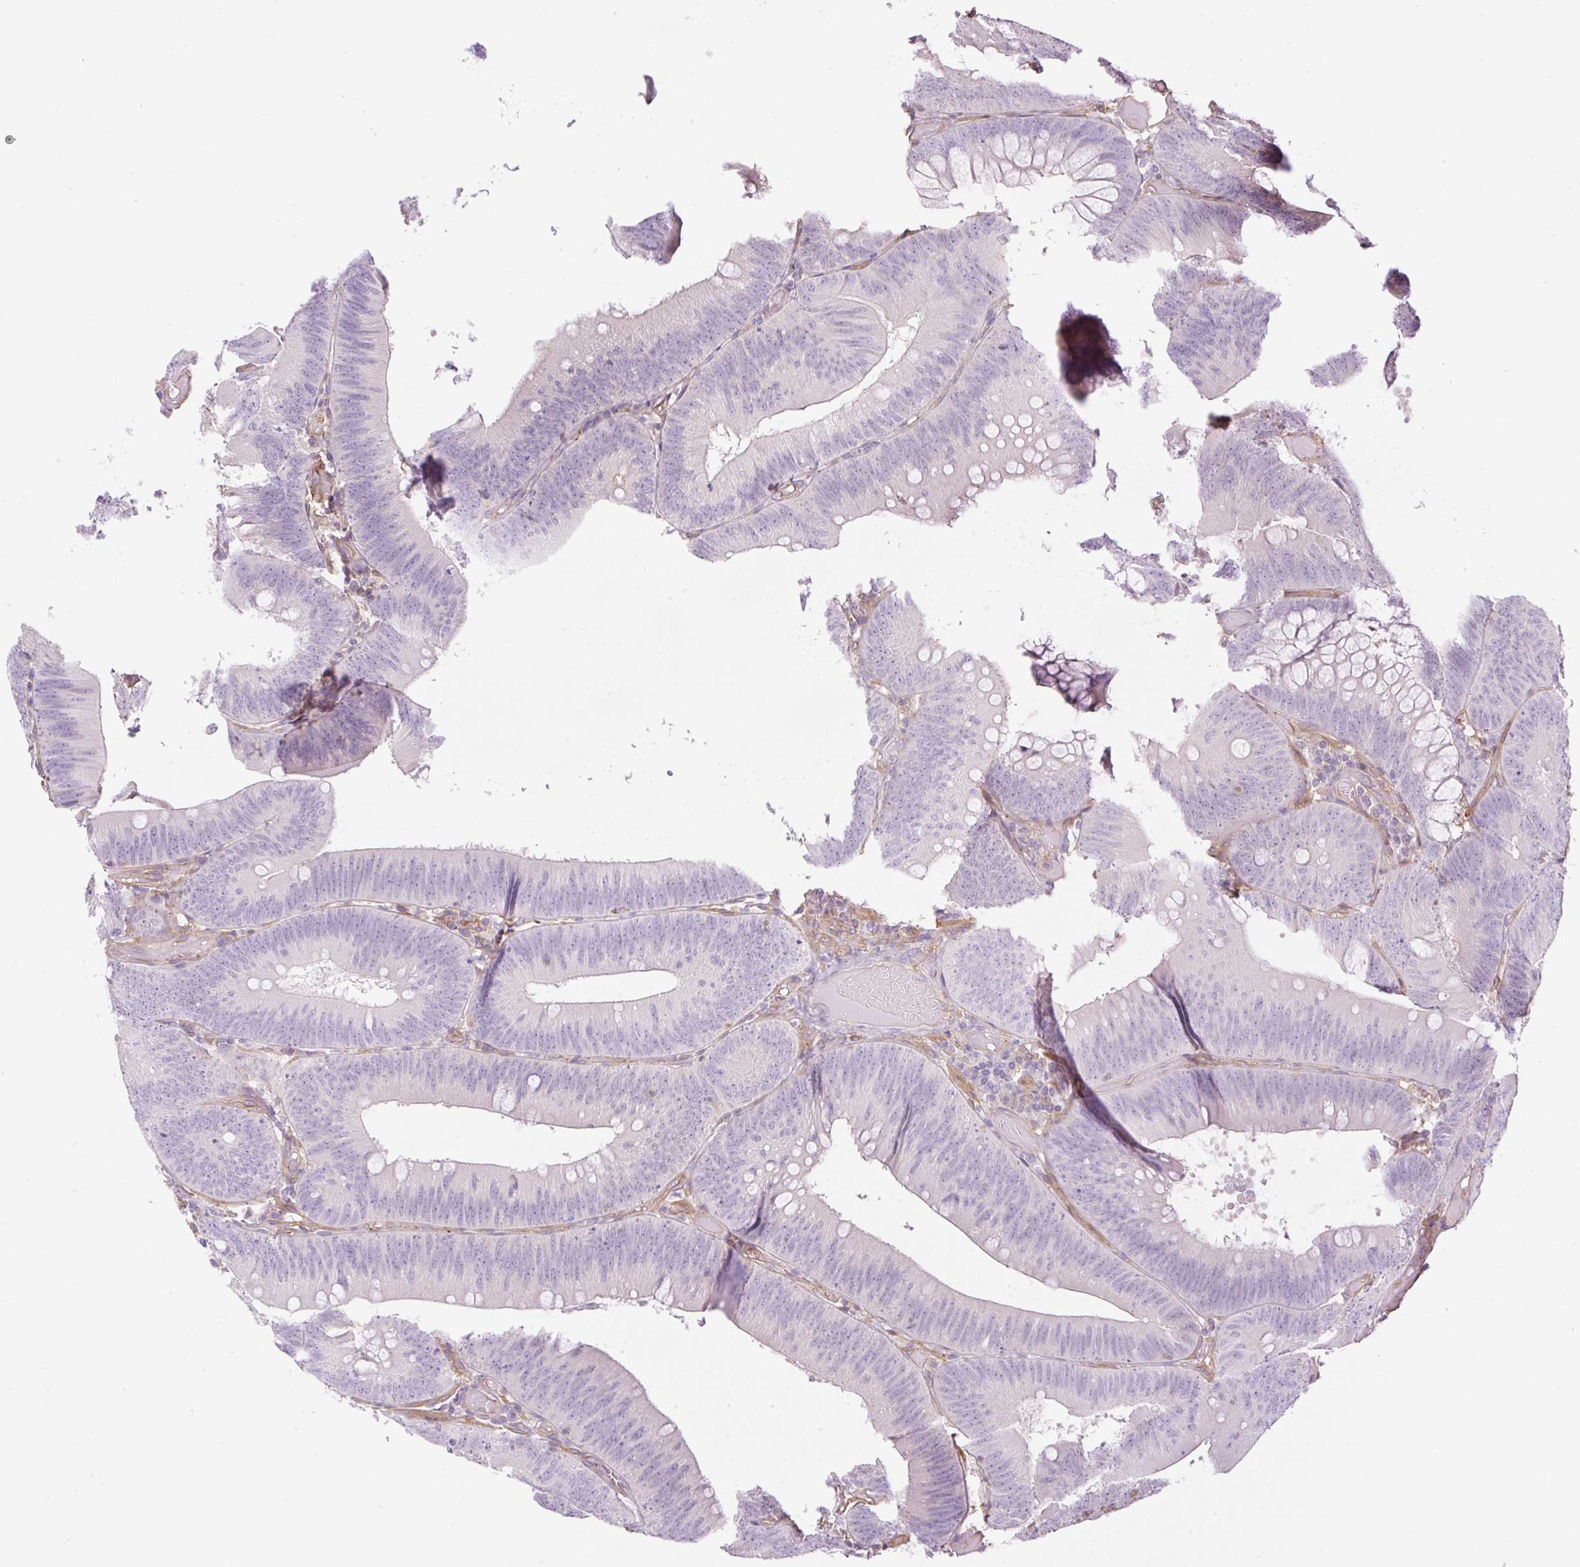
{"staining": {"intensity": "negative", "quantity": "none", "location": "none"}, "tissue": "colorectal cancer", "cell_type": "Tumor cells", "image_type": "cancer", "snomed": [{"axis": "morphology", "description": "Adenocarcinoma, NOS"}, {"axis": "topography", "description": "Colon"}], "caption": "Tumor cells show no significant protein staining in adenocarcinoma (colorectal). Nuclei are stained in blue.", "gene": "EHD3", "patient": {"sex": "male", "age": 84}}